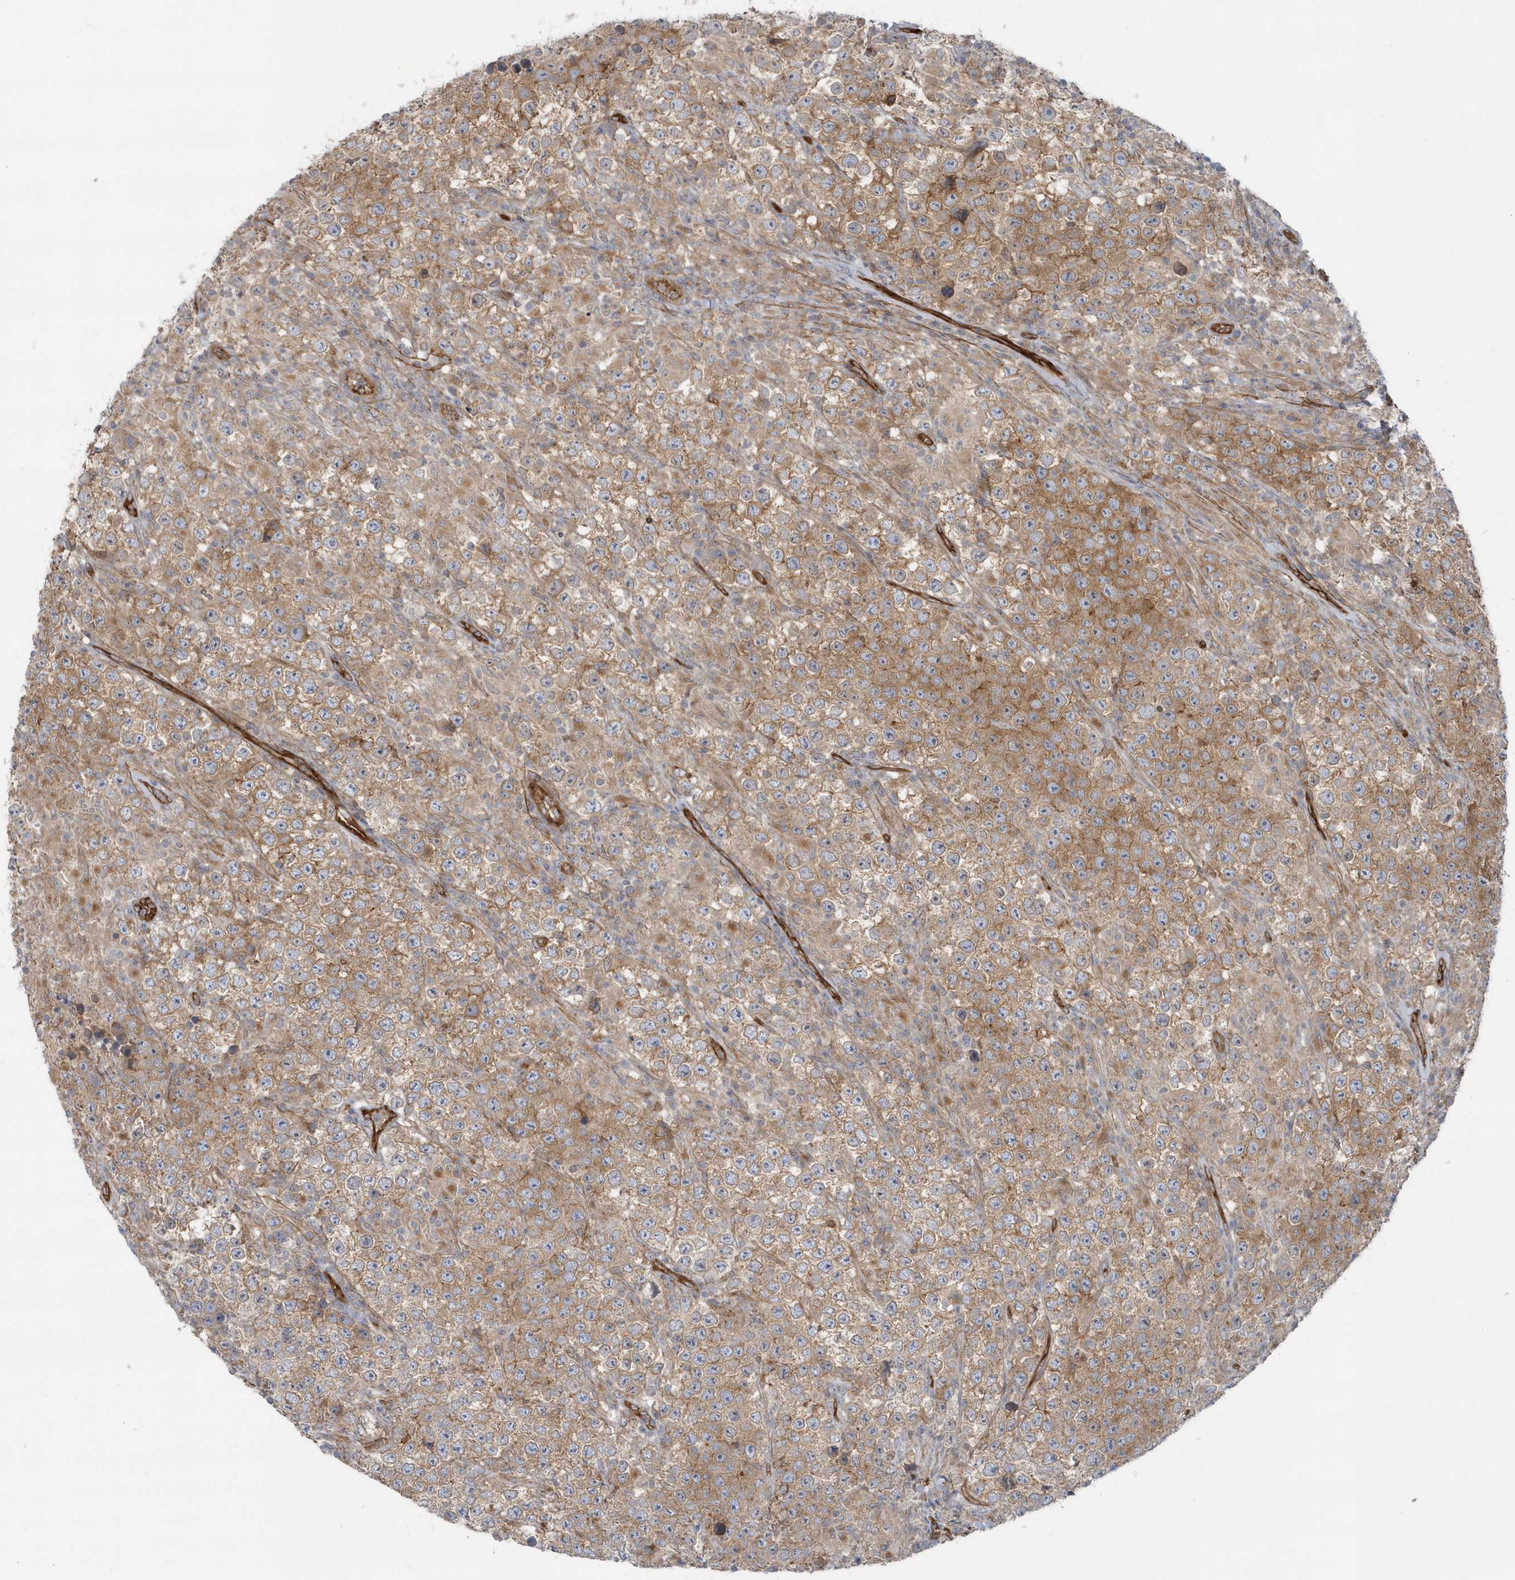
{"staining": {"intensity": "moderate", "quantity": ">75%", "location": "cytoplasmic/membranous"}, "tissue": "testis cancer", "cell_type": "Tumor cells", "image_type": "cancer", "snomed": [{"axis": "morphology", "description": "Normal tissue, NOS"}, {"axis": "morphology", "description": "Urothelial carcinoma, High grade"}, {"axis": "morphology", "description": "Seminoma, NOS"}, {"axis": "morphology", "description": "Carcinoma, Embryonal, NOS"}, {"axis": "topography", "description": "Urinary bladder"}, {"axis": "topography", "description": "Testis"}], "caption": "Immunohistochemistry micrograph of embryonal carcinoma (testis) stained for a protein (brown), which shows medium levels of moderate cytoplasmic/membranous staining in about >75% of tumor cells.", "gene": "RAI14", "patient": {"sex": "male", "age": 41}}